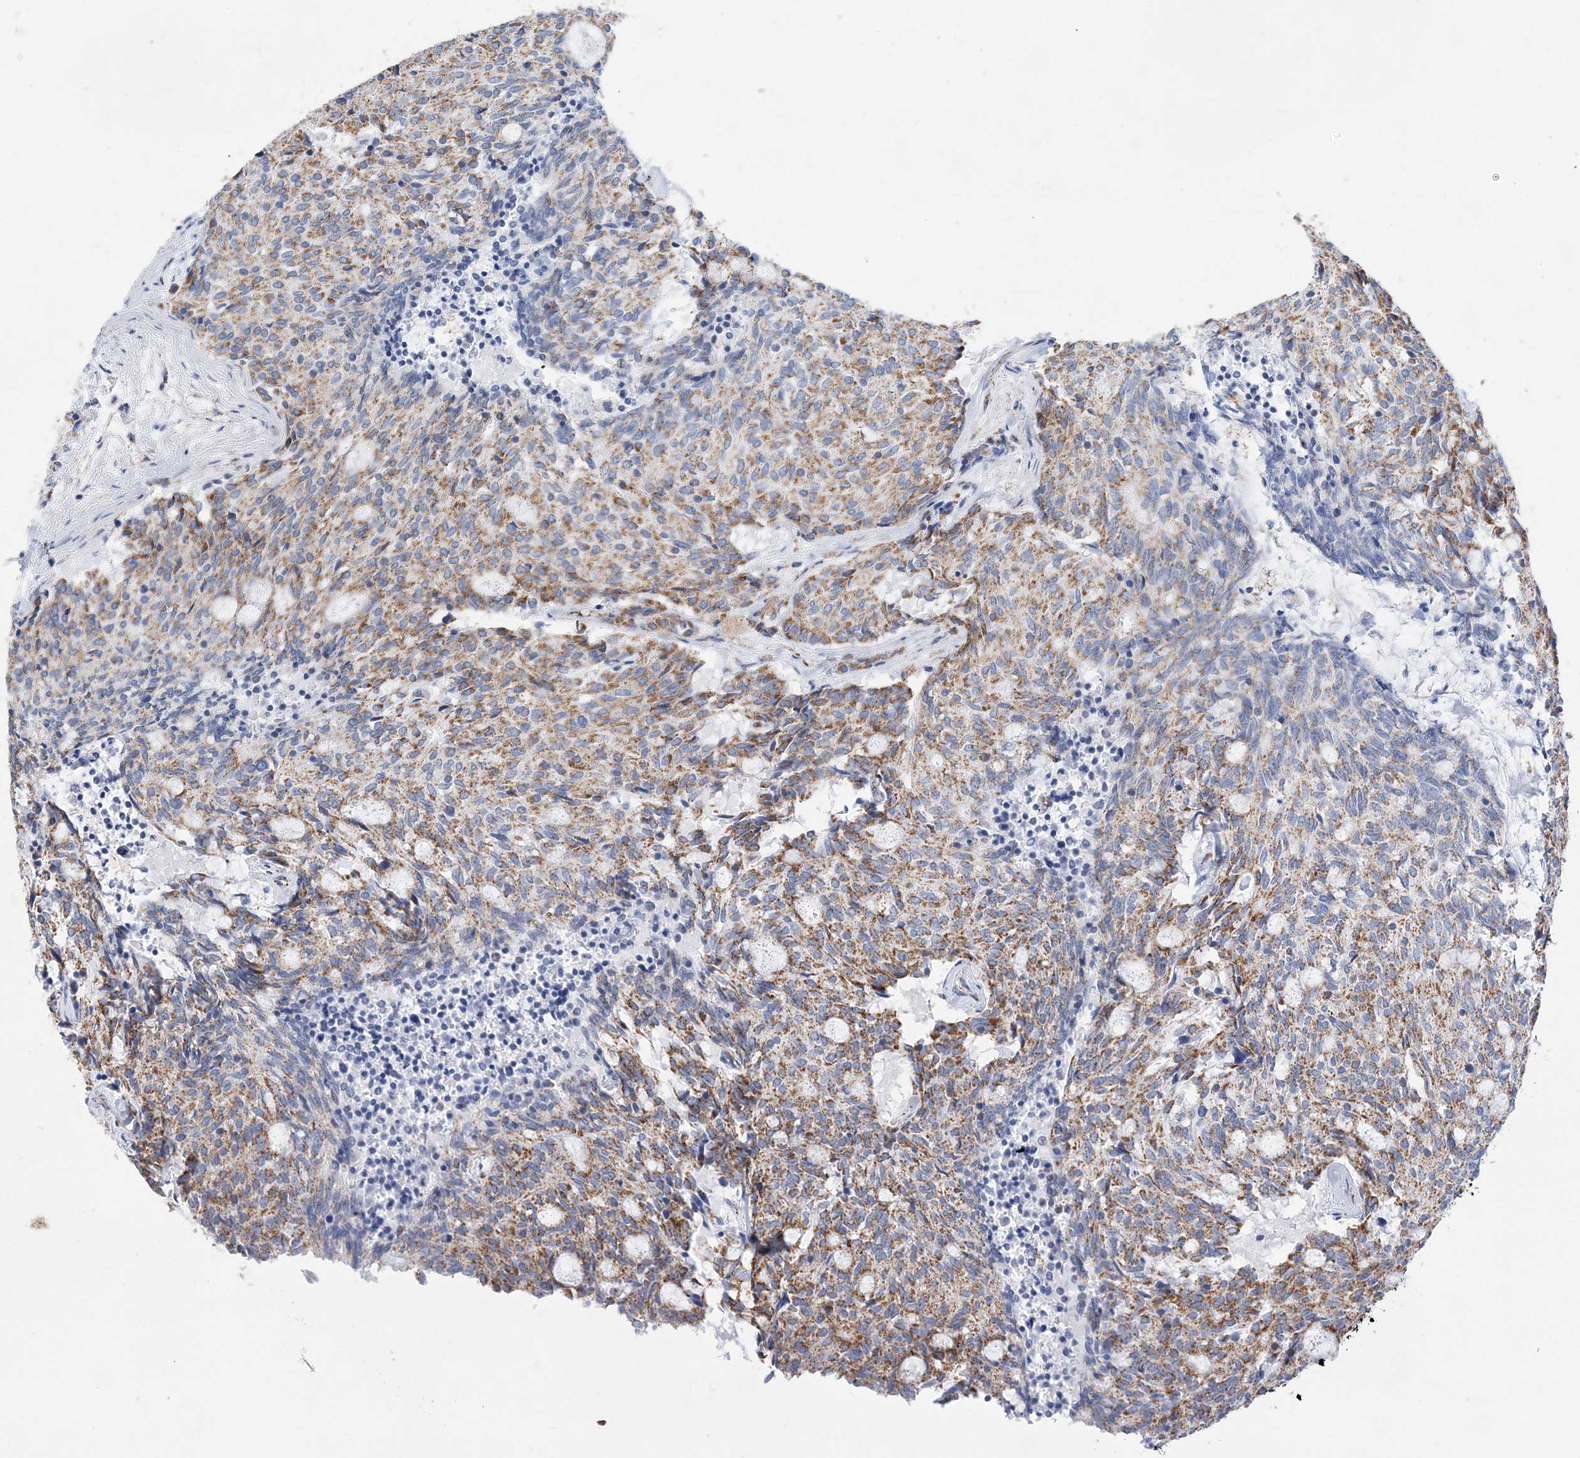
{"staining": {"intensity": "moderate", "quantity": "25%-75%", "location": "cytoplasmic/membranous"}, "tissue": "carcinoid", "cell_type": "Tumor cells", "image_type": "cancer", "snomed": [{"axis": "morphology", "description": "Carcinoid, malignant, NOS"}, {"axis": "topography", "description": "Pancreas"}], "caption": "Malignant carcinoid stained for a protein (brown) demonstrates moderate cytoplasmic/membranous positive expression in about 25%-75% of tumor cells.", "gene": "ACOT9", "patient": {"sex": "female", "age": 54}}